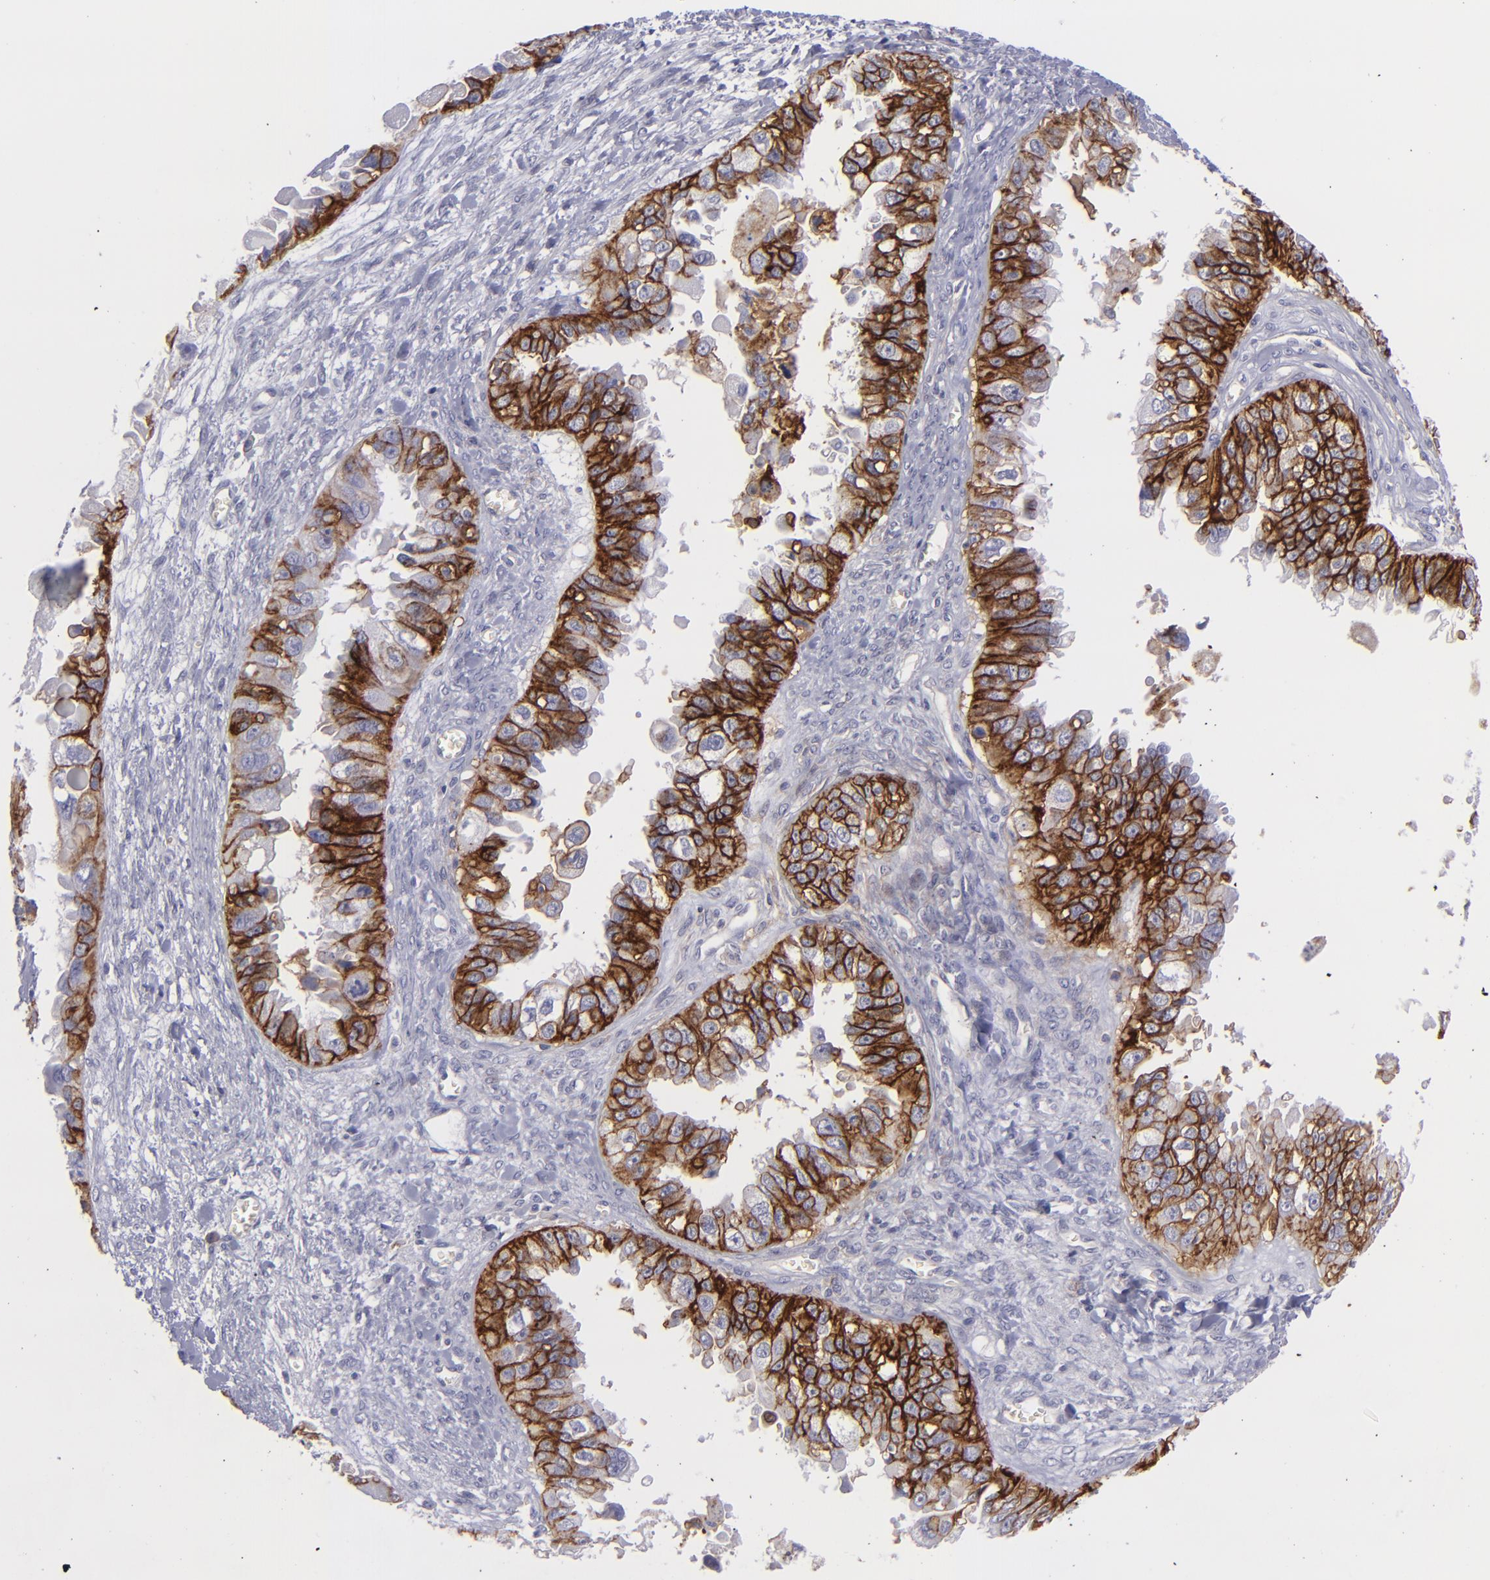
{"staining": {"intensity": "strong", "quantity": ">75%", "location": "cytoplasmic/membranous"}, "tissue": "ovarian cancer", "cell_type": "Tumor cells", "image_type": "cancer", "snomed": [{"axis": "morphology", "description": "Carcinoma, endometroid"}, {"axis": "topography", "description": "Ovary"}], "caption": "A histopathology image of human ovarian endometroid carcinoma stained for a protein exhibits strong cytoplasmic/membranous brown staining in tumor cells. (brown staining indicates protein expression, while blue staining denotes nuclei).", "gene": "BSG", "patient": {"sex": "female", "age": 85}}